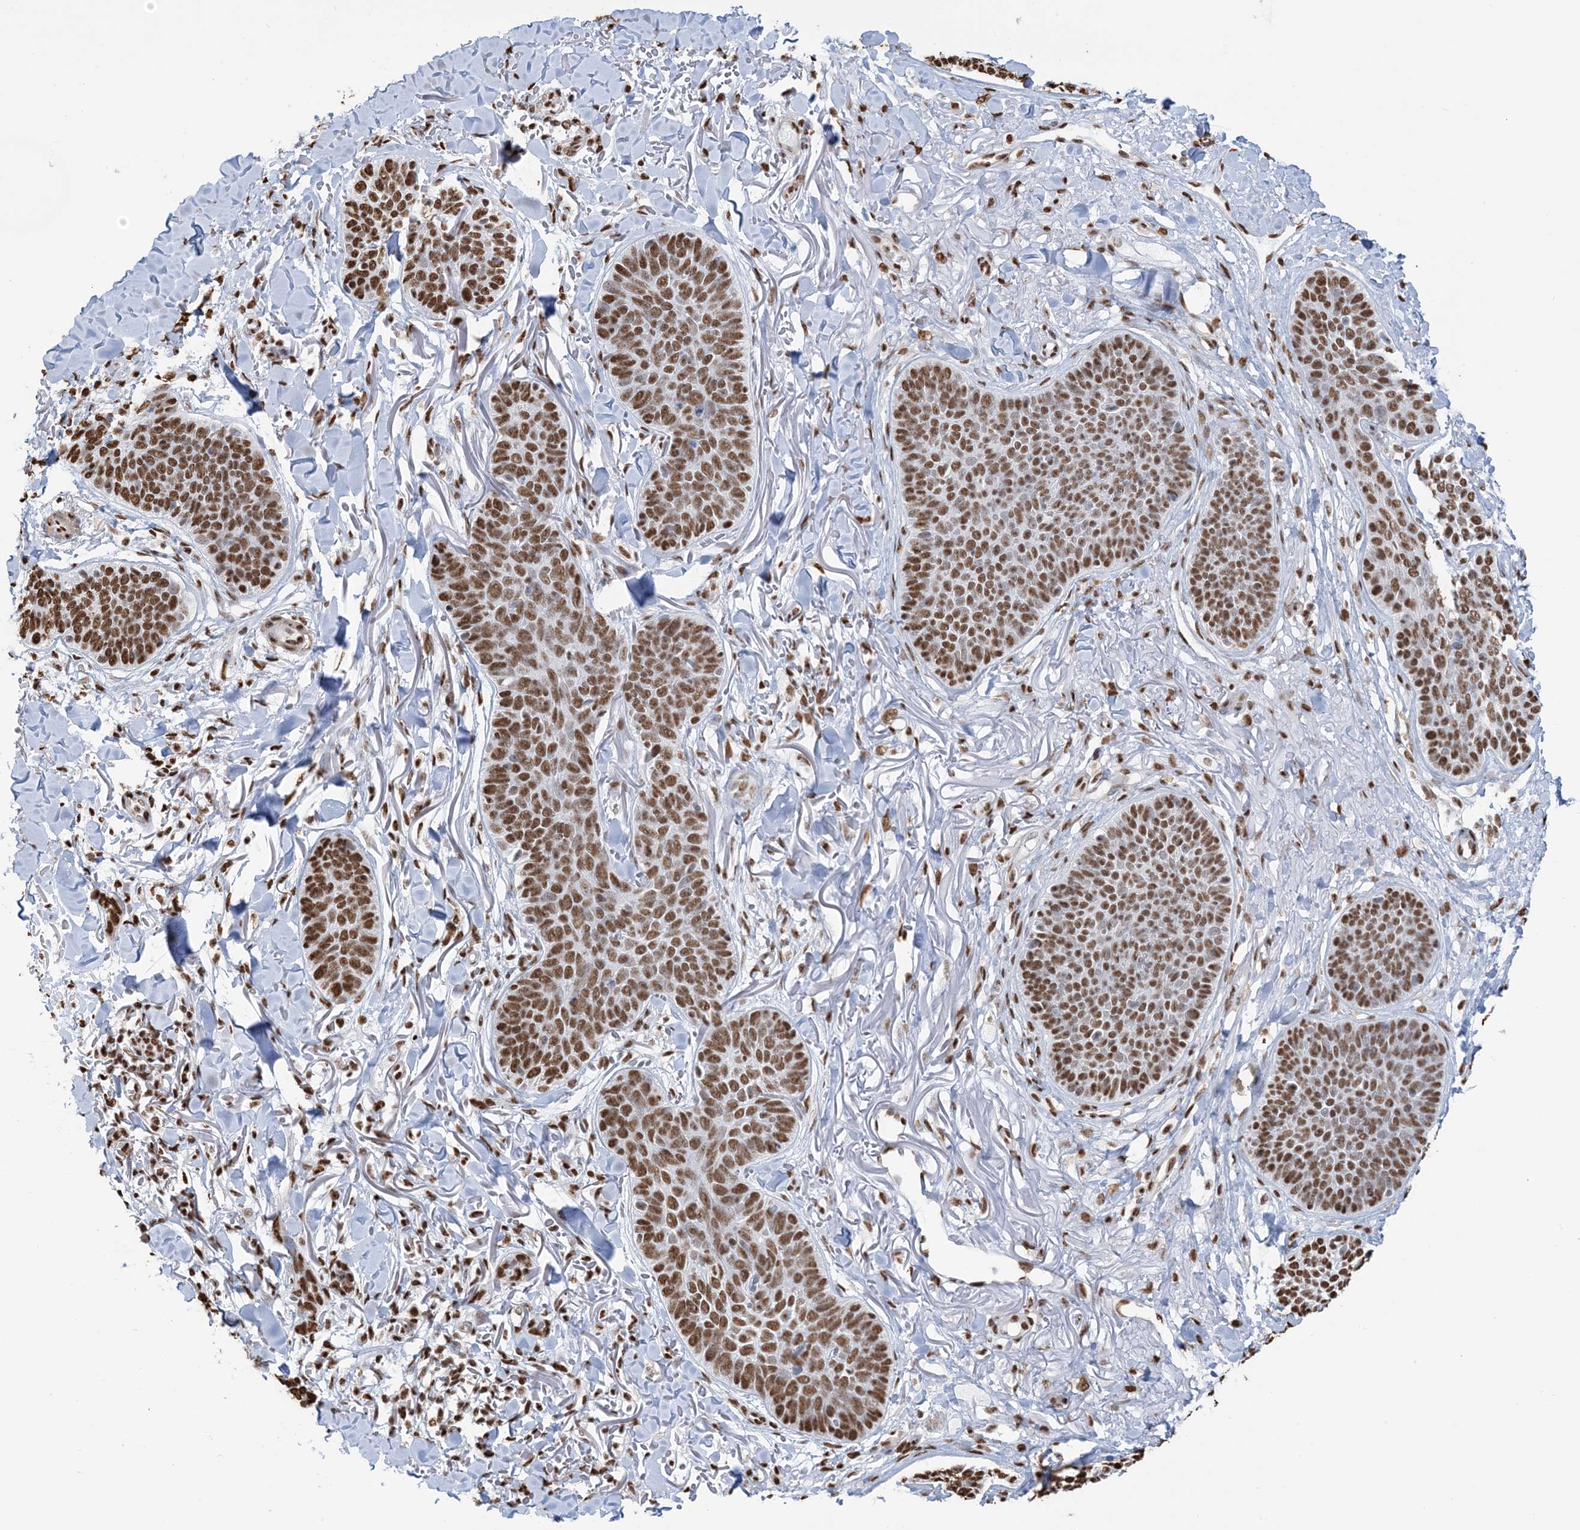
{"staining": {"intensity": "strong", "quantity": ">75%", "location": "nuclear"}, "tissue": "skin cancer", "cell_type": "Tumor cells", "image_type": "cancer", "snomed": [{"axis": "morphology", "description": "Basal cell carcinoma"}, {"axis": "topography", "description": "Skin"}], "caption": "A high-resolution photomicrograph shows immunohistochemistry staining of skin basal cell carcinoma, which exhibits strong nuclear staining in approximately >75% of tumor cells.", "gene": "ZNF792", "patient": {"sex": "male", "age": 85}}